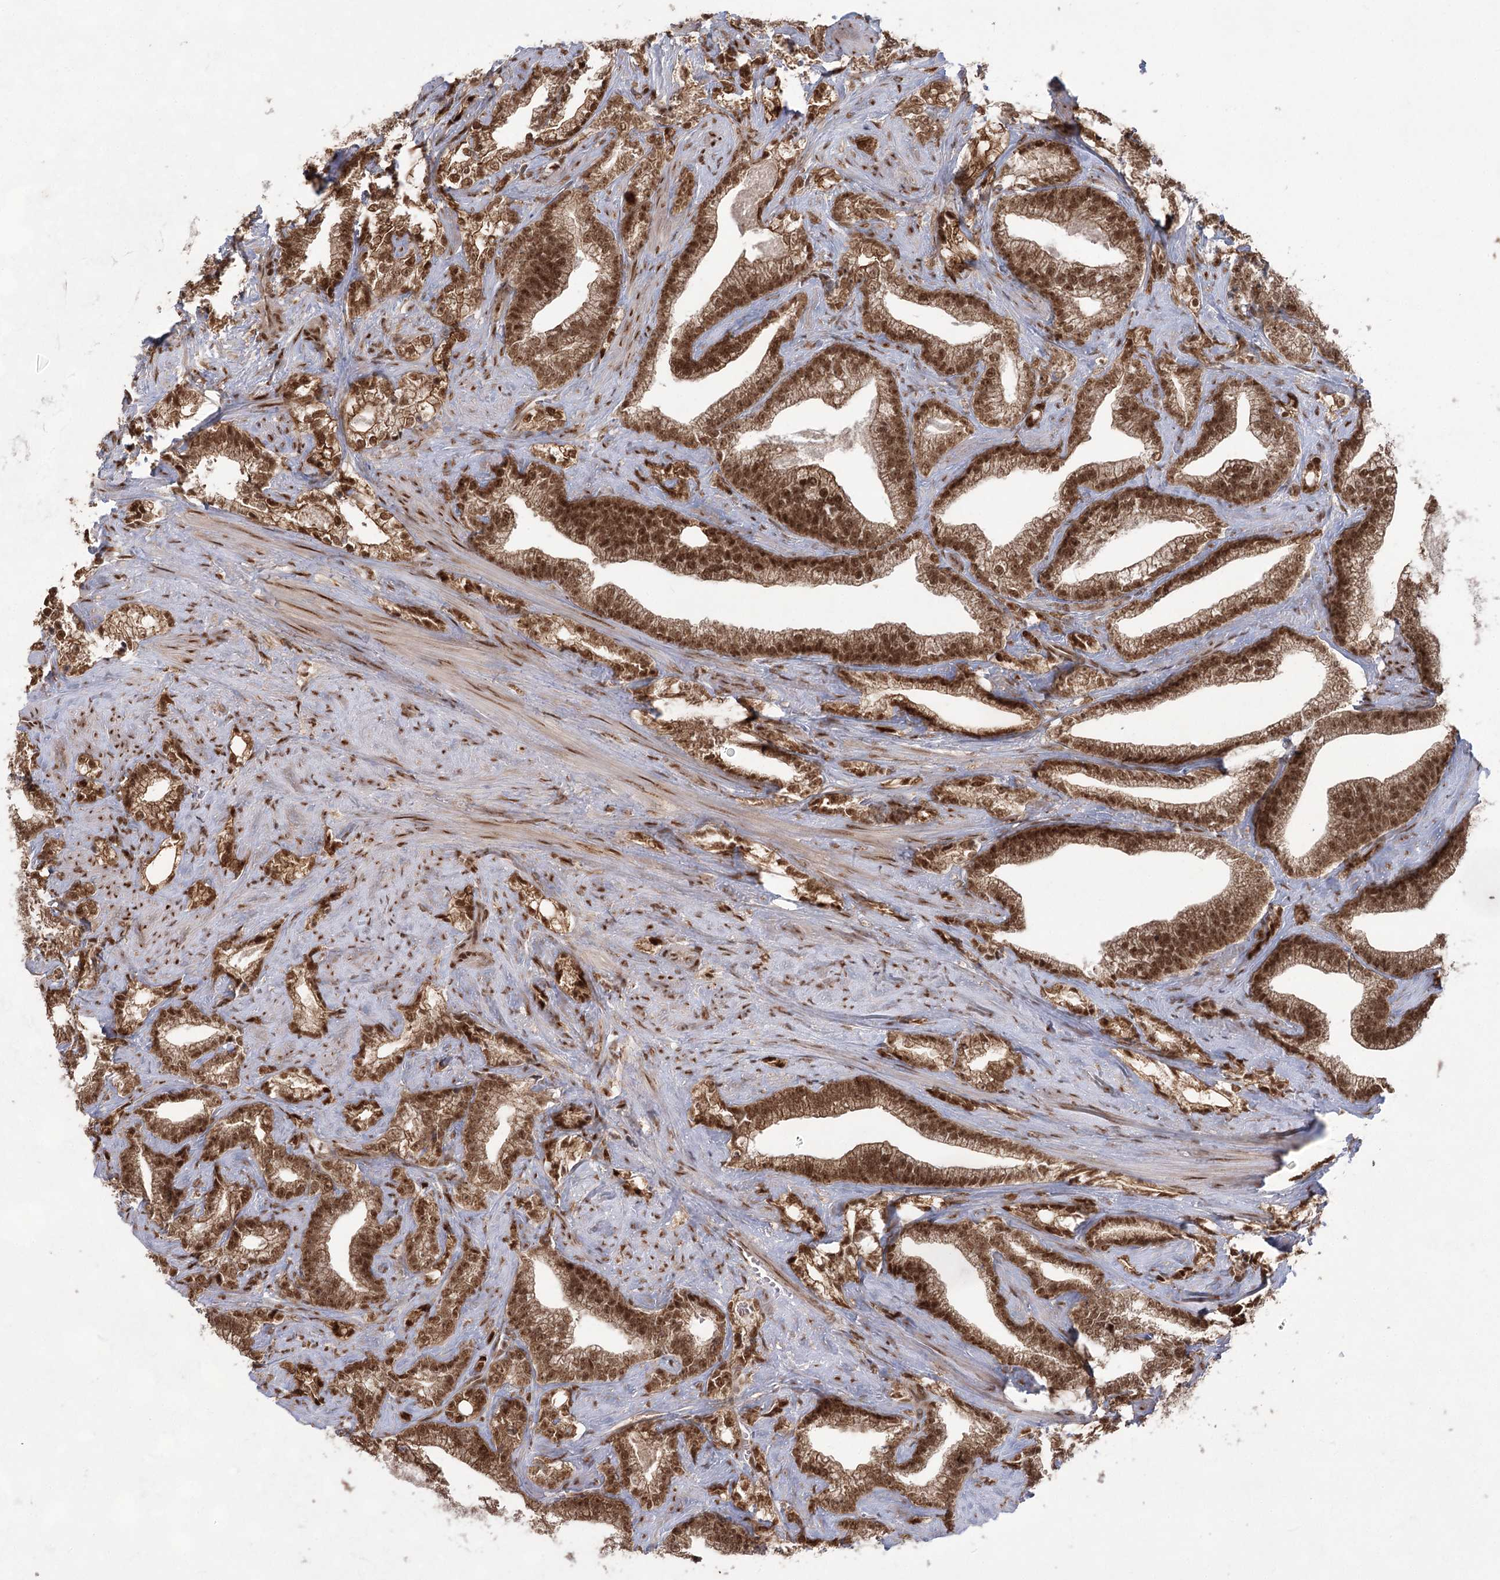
{"staining": {"intensity": "moderate", "quantity": ">75%", "location": "cytoplasmic/membranous,nuclear"}, "tissue": "prostate cancer", "cell_type": "Tumor cells", "image_type": "cancer", "snomed": [{"axis": "morphology", "description": "Adenocarcinoma, High grade"}, {"axis": "topography", "description": "Prostate and seminal vesicle, NOS"}], "caption": "Prostate cancer tissue exhibits moderate cytoplasmic/membranous and nuclear expression in about >75% of tumor cells, visualized by immunohistochemistry.", "gene": "ZCCHC8", "patient": {"sex": "male", "age": 67}}